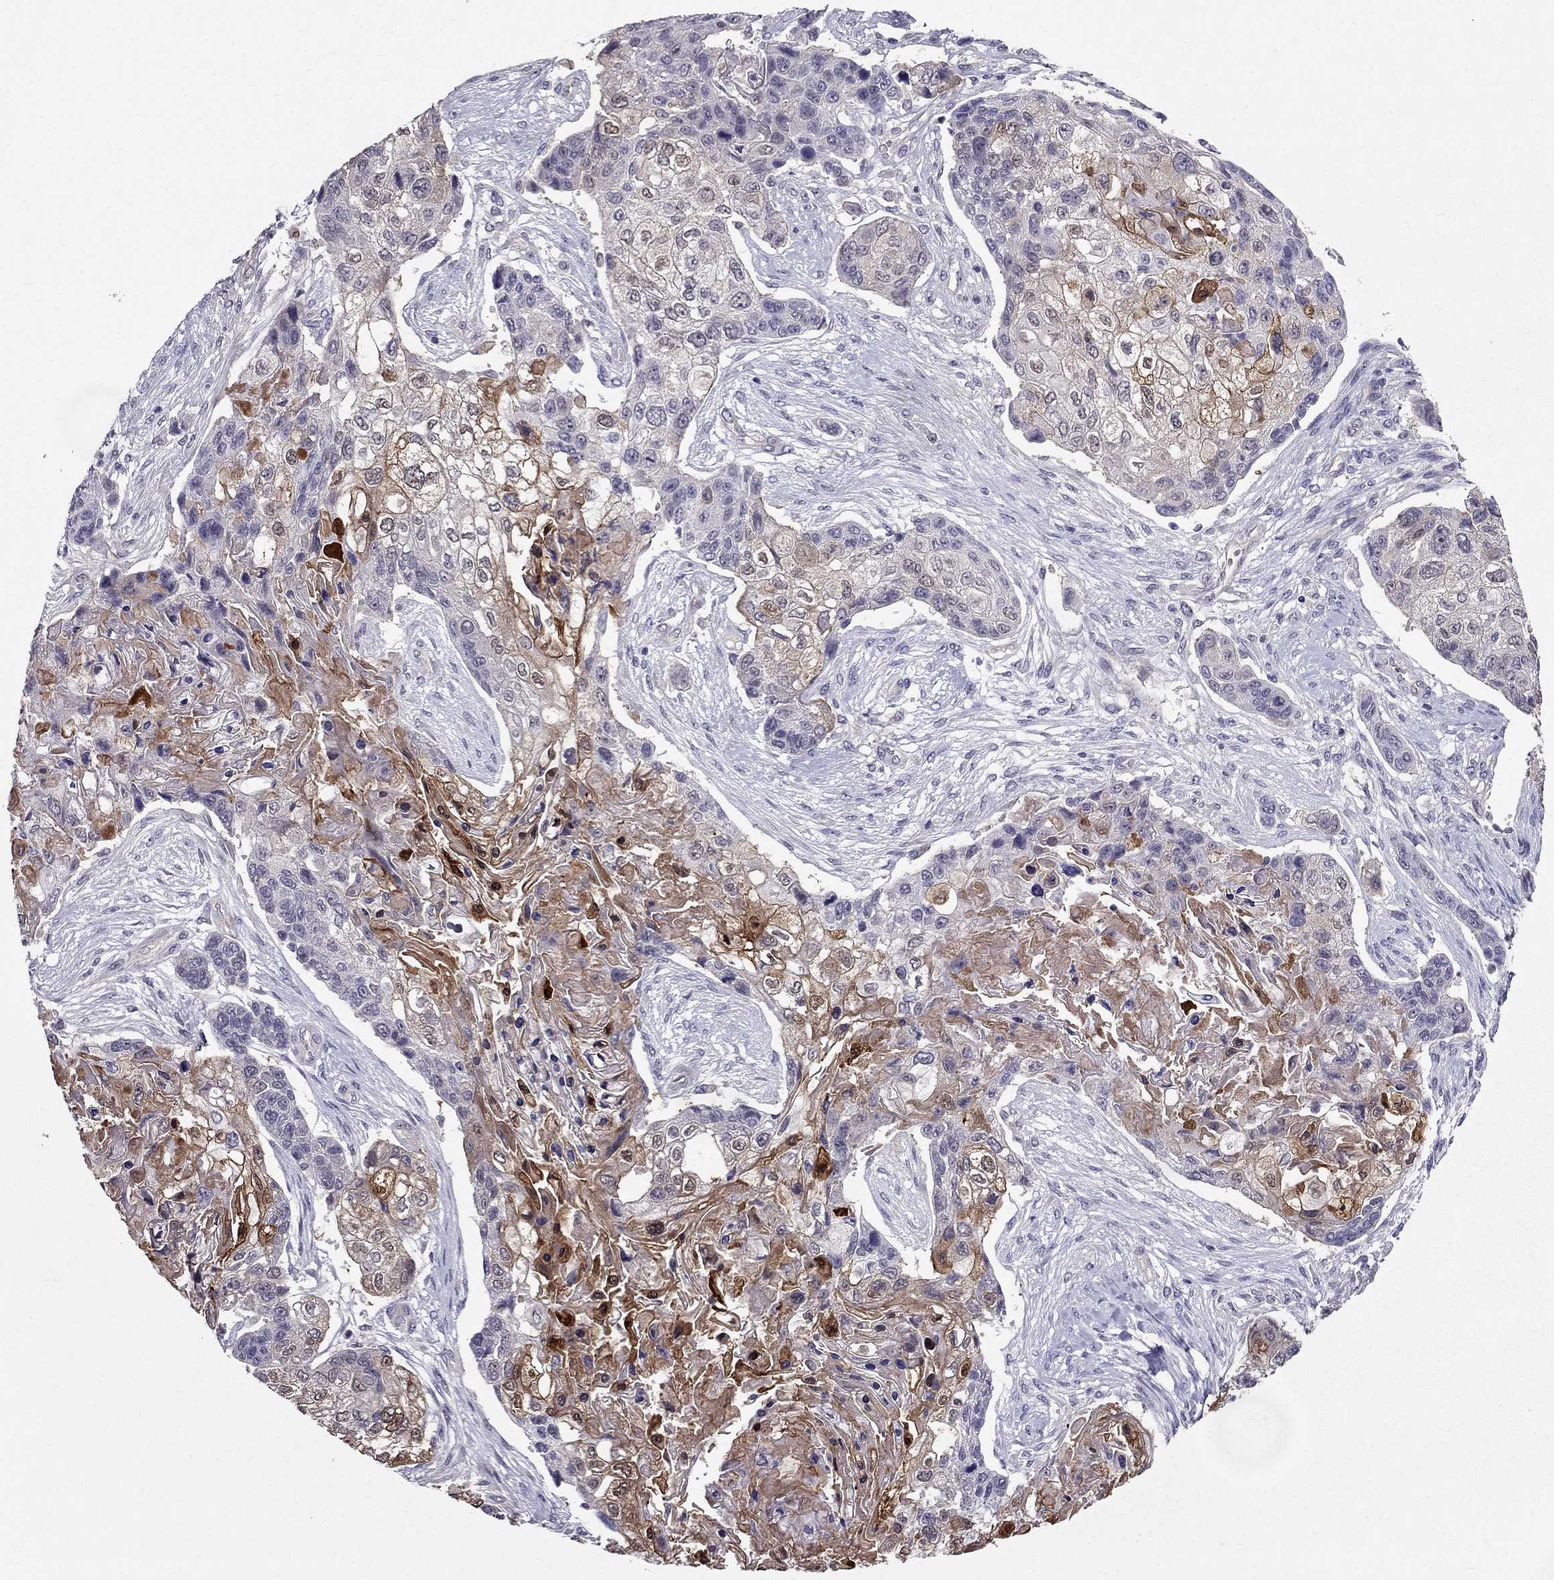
{"staining": {"intensity": "weak", "quantity": "25%-75%", "location": "cytoplasmic/membranous"}, "tissue": "lung cancer", "cell_type": "Tumor cells", "image_type": "cancer", "snomed": [{"axis": "morphology", "description": "Squamous cell carcinoma, NOS"}, {"axis": "topography", "description": "Lung"}], "caption": "Protein staining of lung cancer (squamous cell carcinoma) tissue demonstrates weak cytoplasmic/membranous staining in about 25%-75% of tumor cells.", "gene": "DUSP15", "patient": {"sex": "male", "age": 69}}